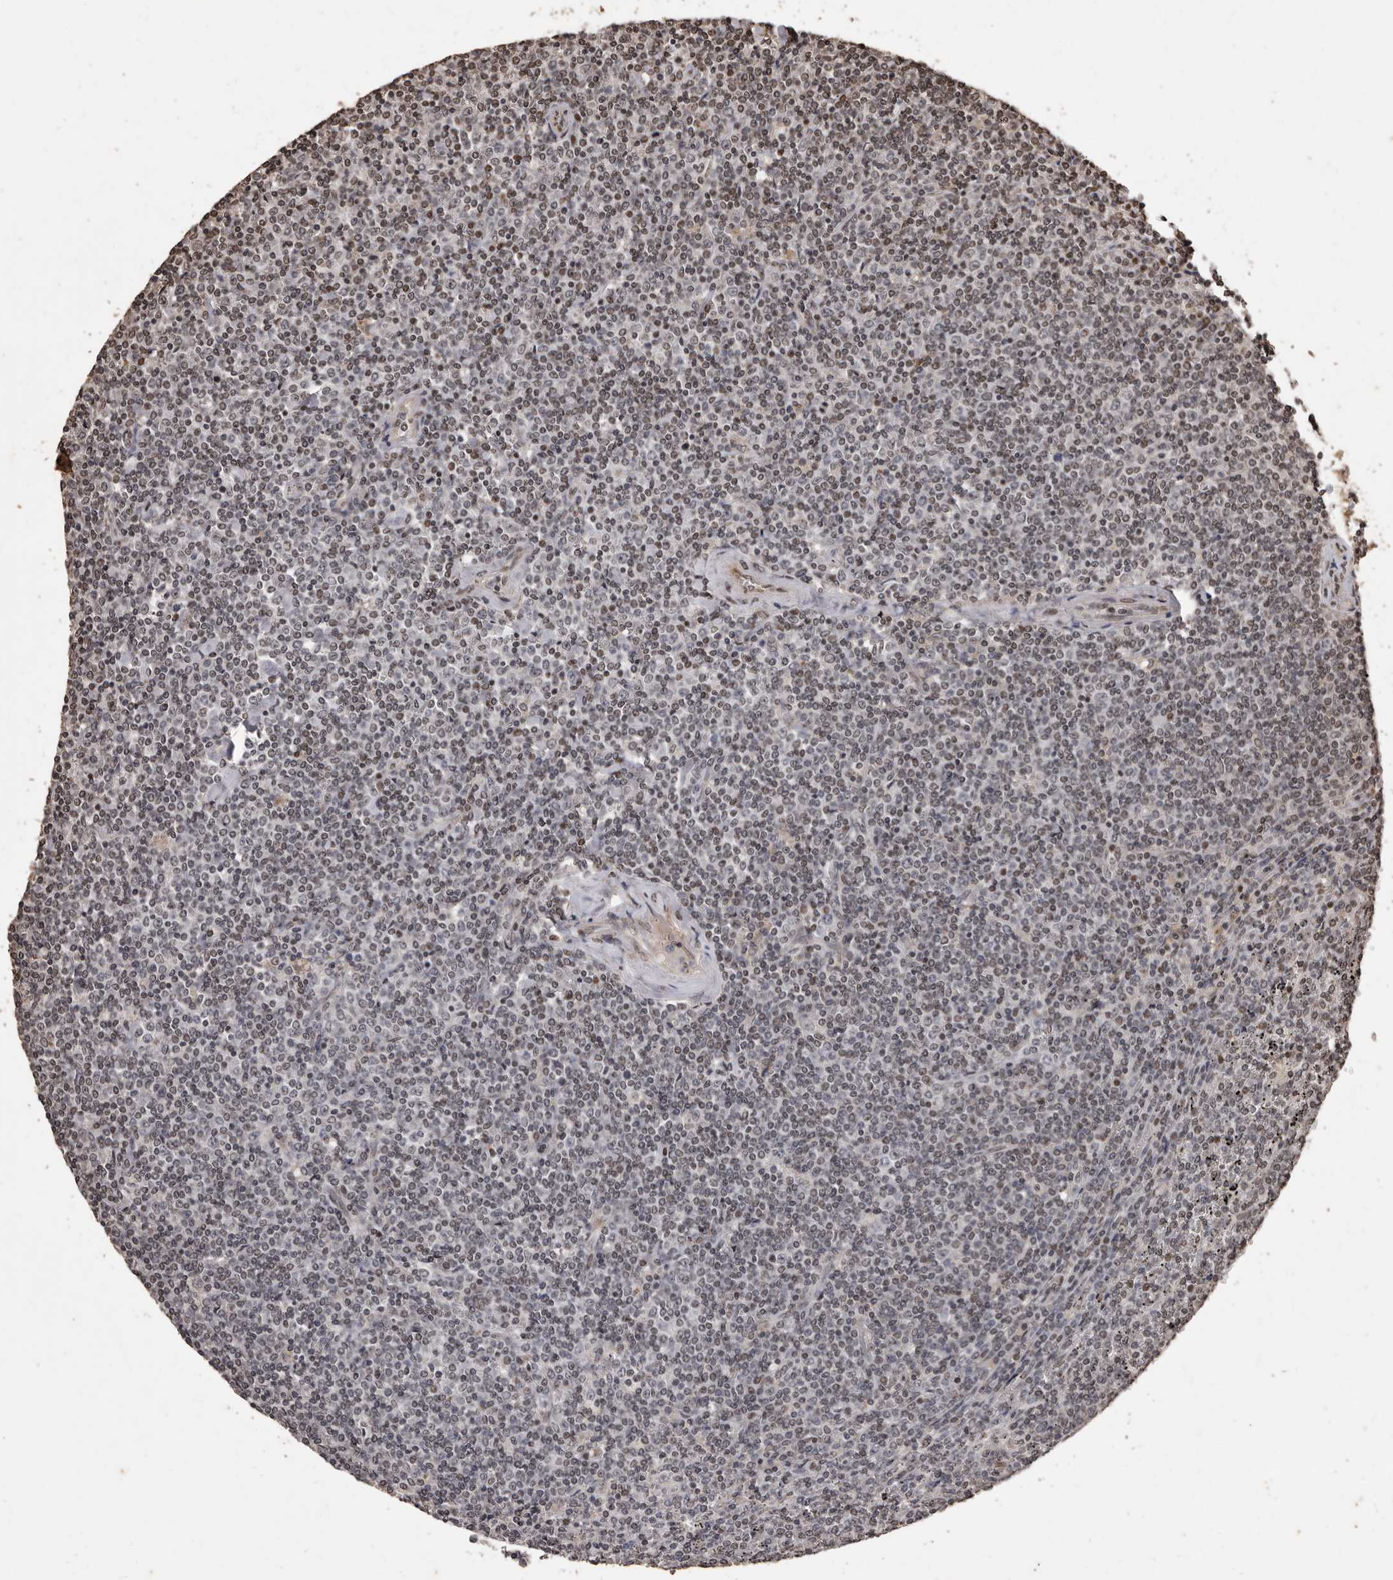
{"staining": {"intensity": "weak", "quantity": "25%-75%", "location": "nuclear"}, "tissue": "lymphoma", "cell_type": "Tumor cells", "image_type": "cancer", "snomed": [{"axis": "morphology", "description": "Malignant lymphoma, non-Hodgkin's type, Low grade"}, {"axis": "topography", "description": "Spleen"}], "caption": "Lymphoma was stained to show a protein in brown. There is low levels of weak nuclear staining in approximately 25%-75% of tumor cells. The protein of interest is shown in brown color, while the nuclei are stained blue.", "gene": "NAV1", "patient": {"sex": "female", "age": 19}}